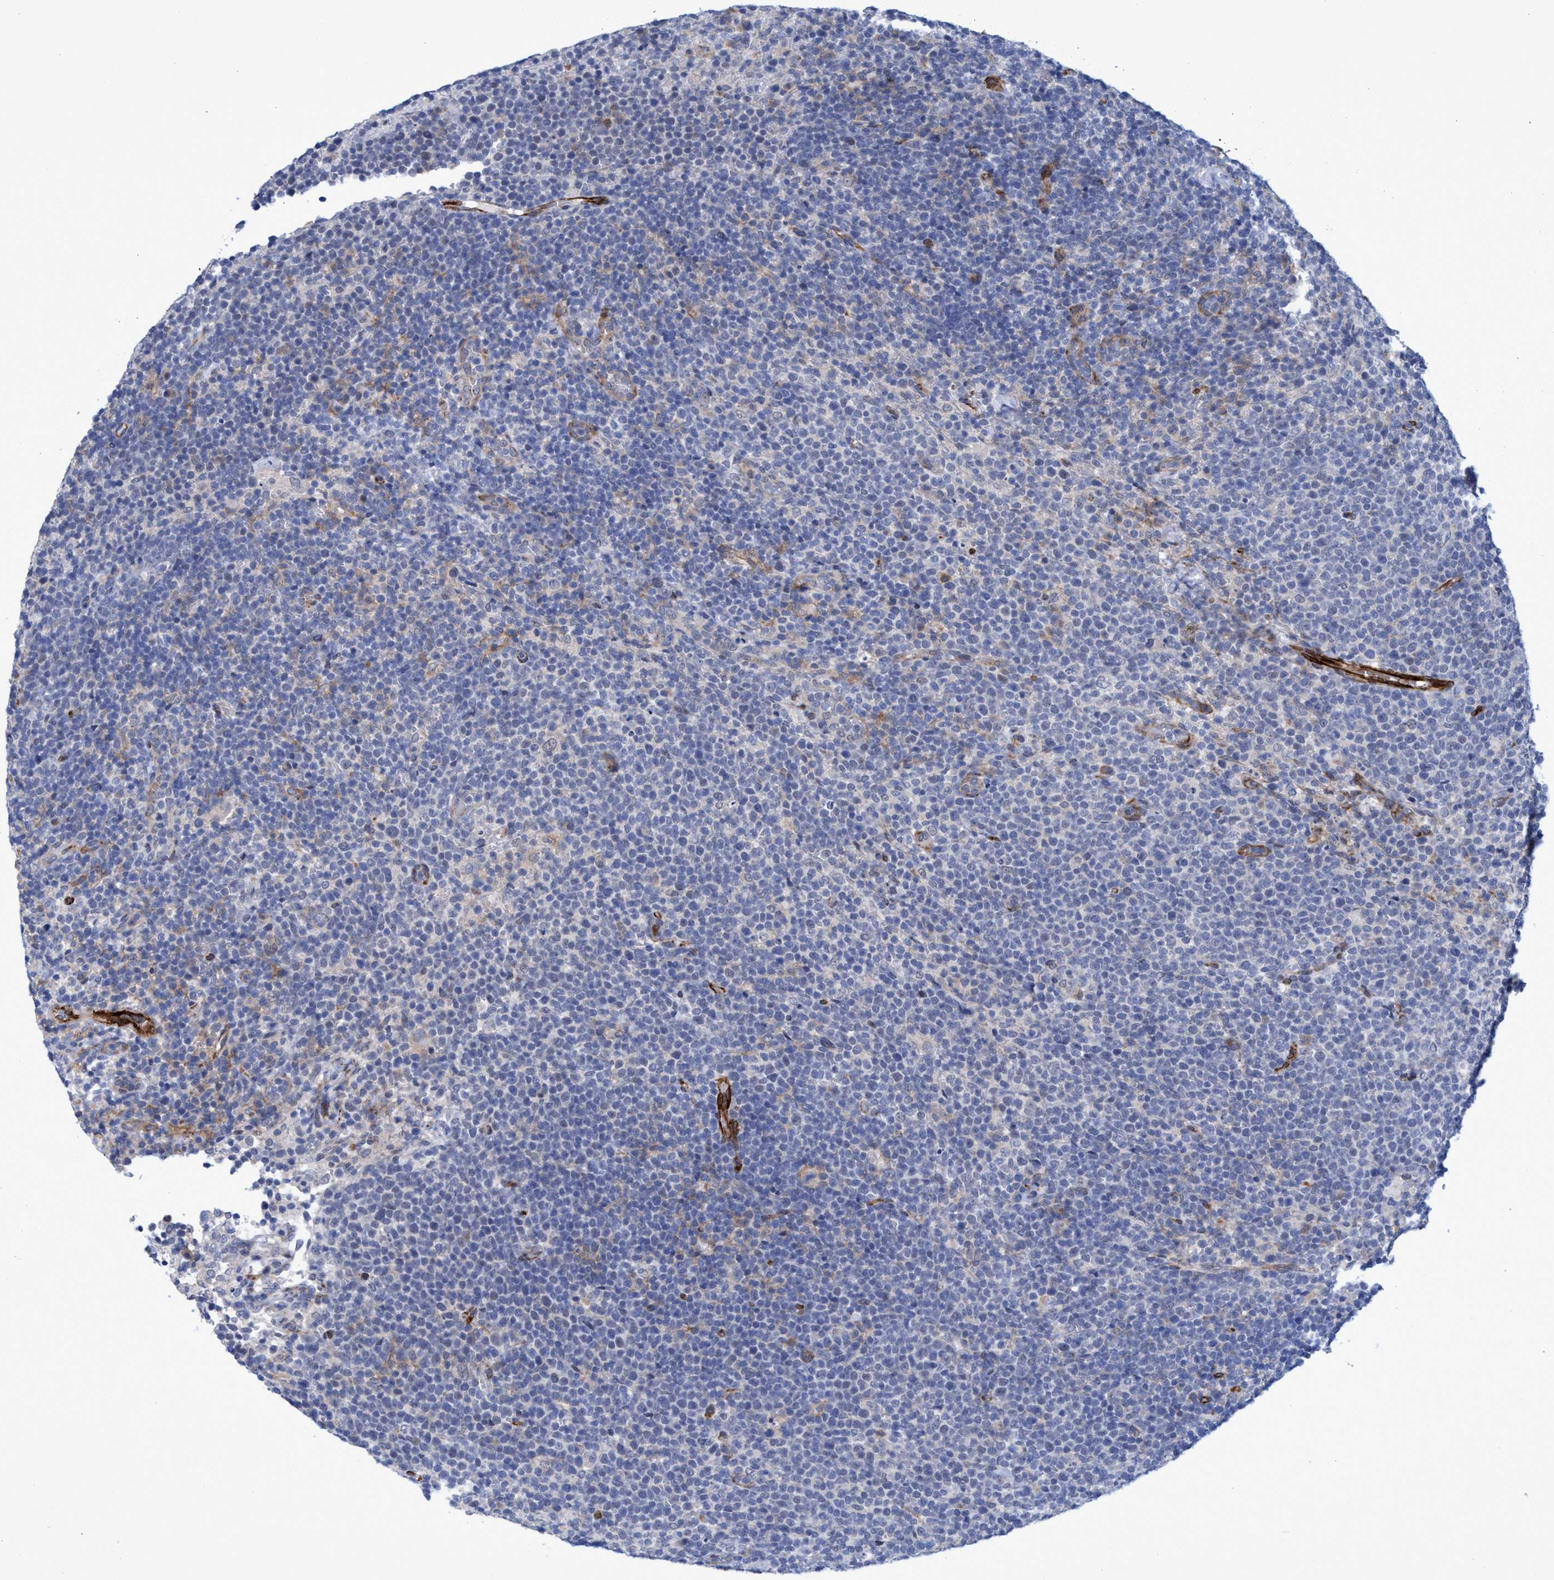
{"staining": {"intensity": "negative", "quantity": "none", "location": "none"}, "tissue": "lymphoma", "cell_type": "Tumor cells", "image_type": "cancer", "snomed": [{"axis": "morphology", "description": "Malignant lymphoma, non-Hodgkin's type, High grade"}, {"axis": "topography", "description": "Lymph node"}], "caption": "The image exhibits no significant expression in tumor cells of malignant lymphoma, non-Hodgkin's type (high-grade). Nuclei are stained in blue.", "gene": "SLC43A2", "patient": {"sex": "male", "age": 61}}